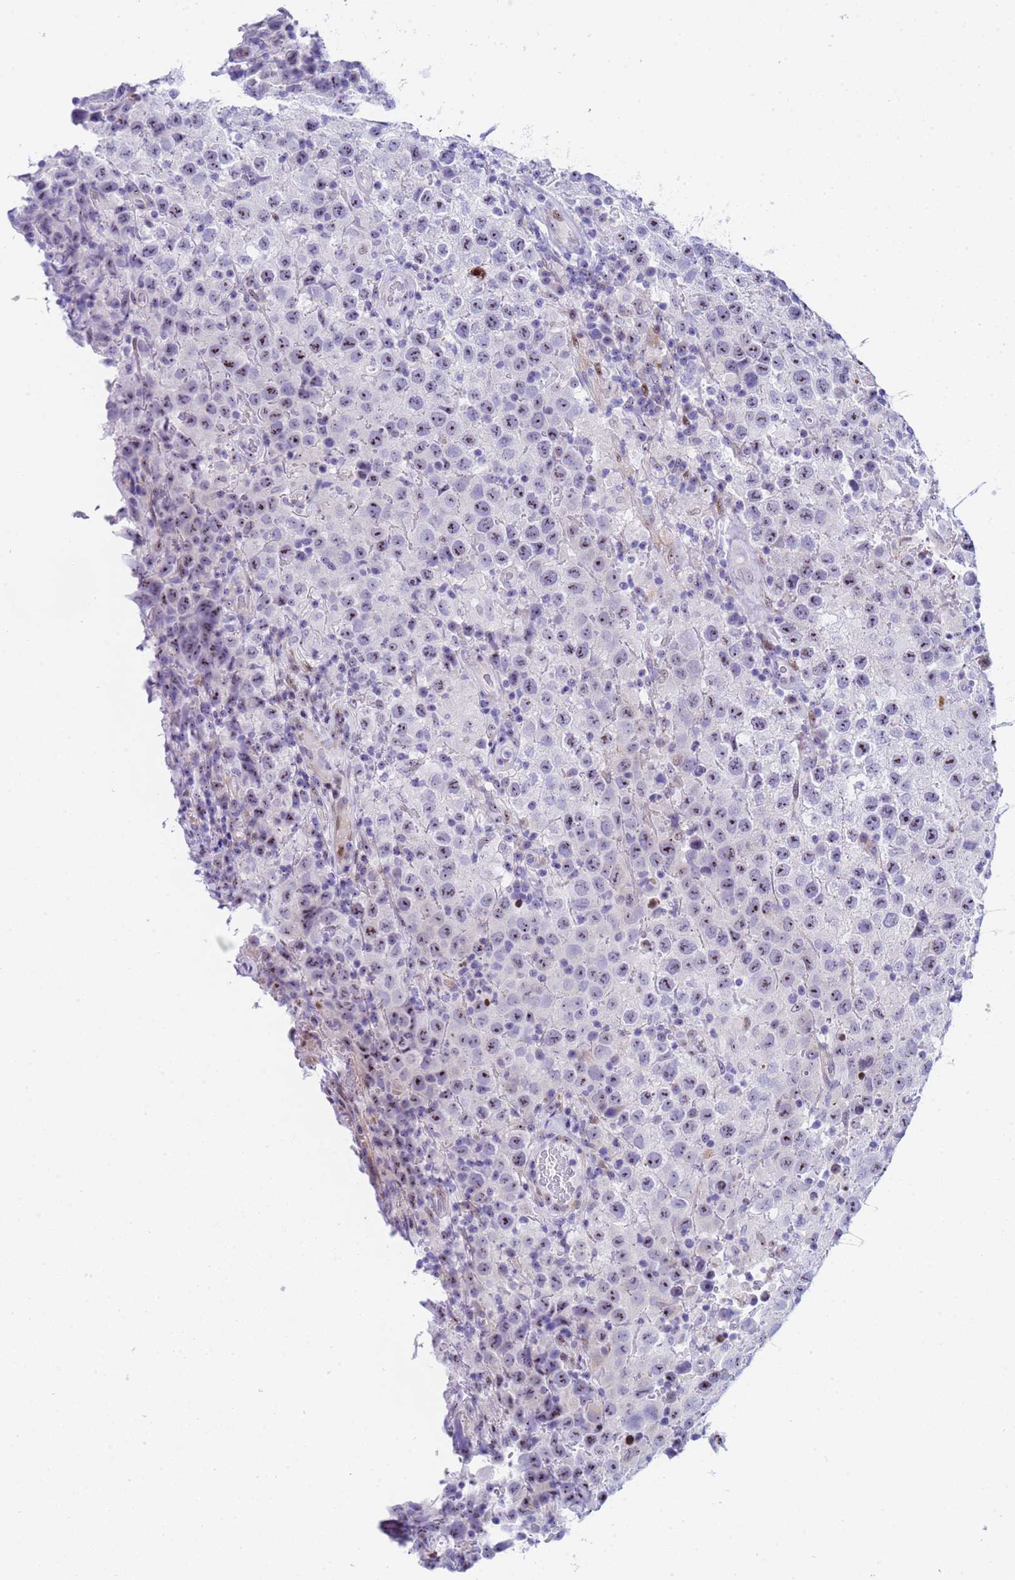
{"staining": {"intensity": "weak", "quantity": "<25%", "location": "nuclear"}, "tissue": "testis cancer", "cell_type": "Tumor cells", "image_type": "cancer", "snomed": [{"axis": "morphology", "description": "Seminoma, NOS"}, {"axis": "morphology", "description": "Carcinoma, Embryonal, NOS"}, {"axis": "topography", "description": "Testis"}], "caption": "Testis cancer was stained to show a protein in brown. There is no significant expression in tumor cells.", "gene": "POP5", "patient": {"sex": "male", "age": 41}}